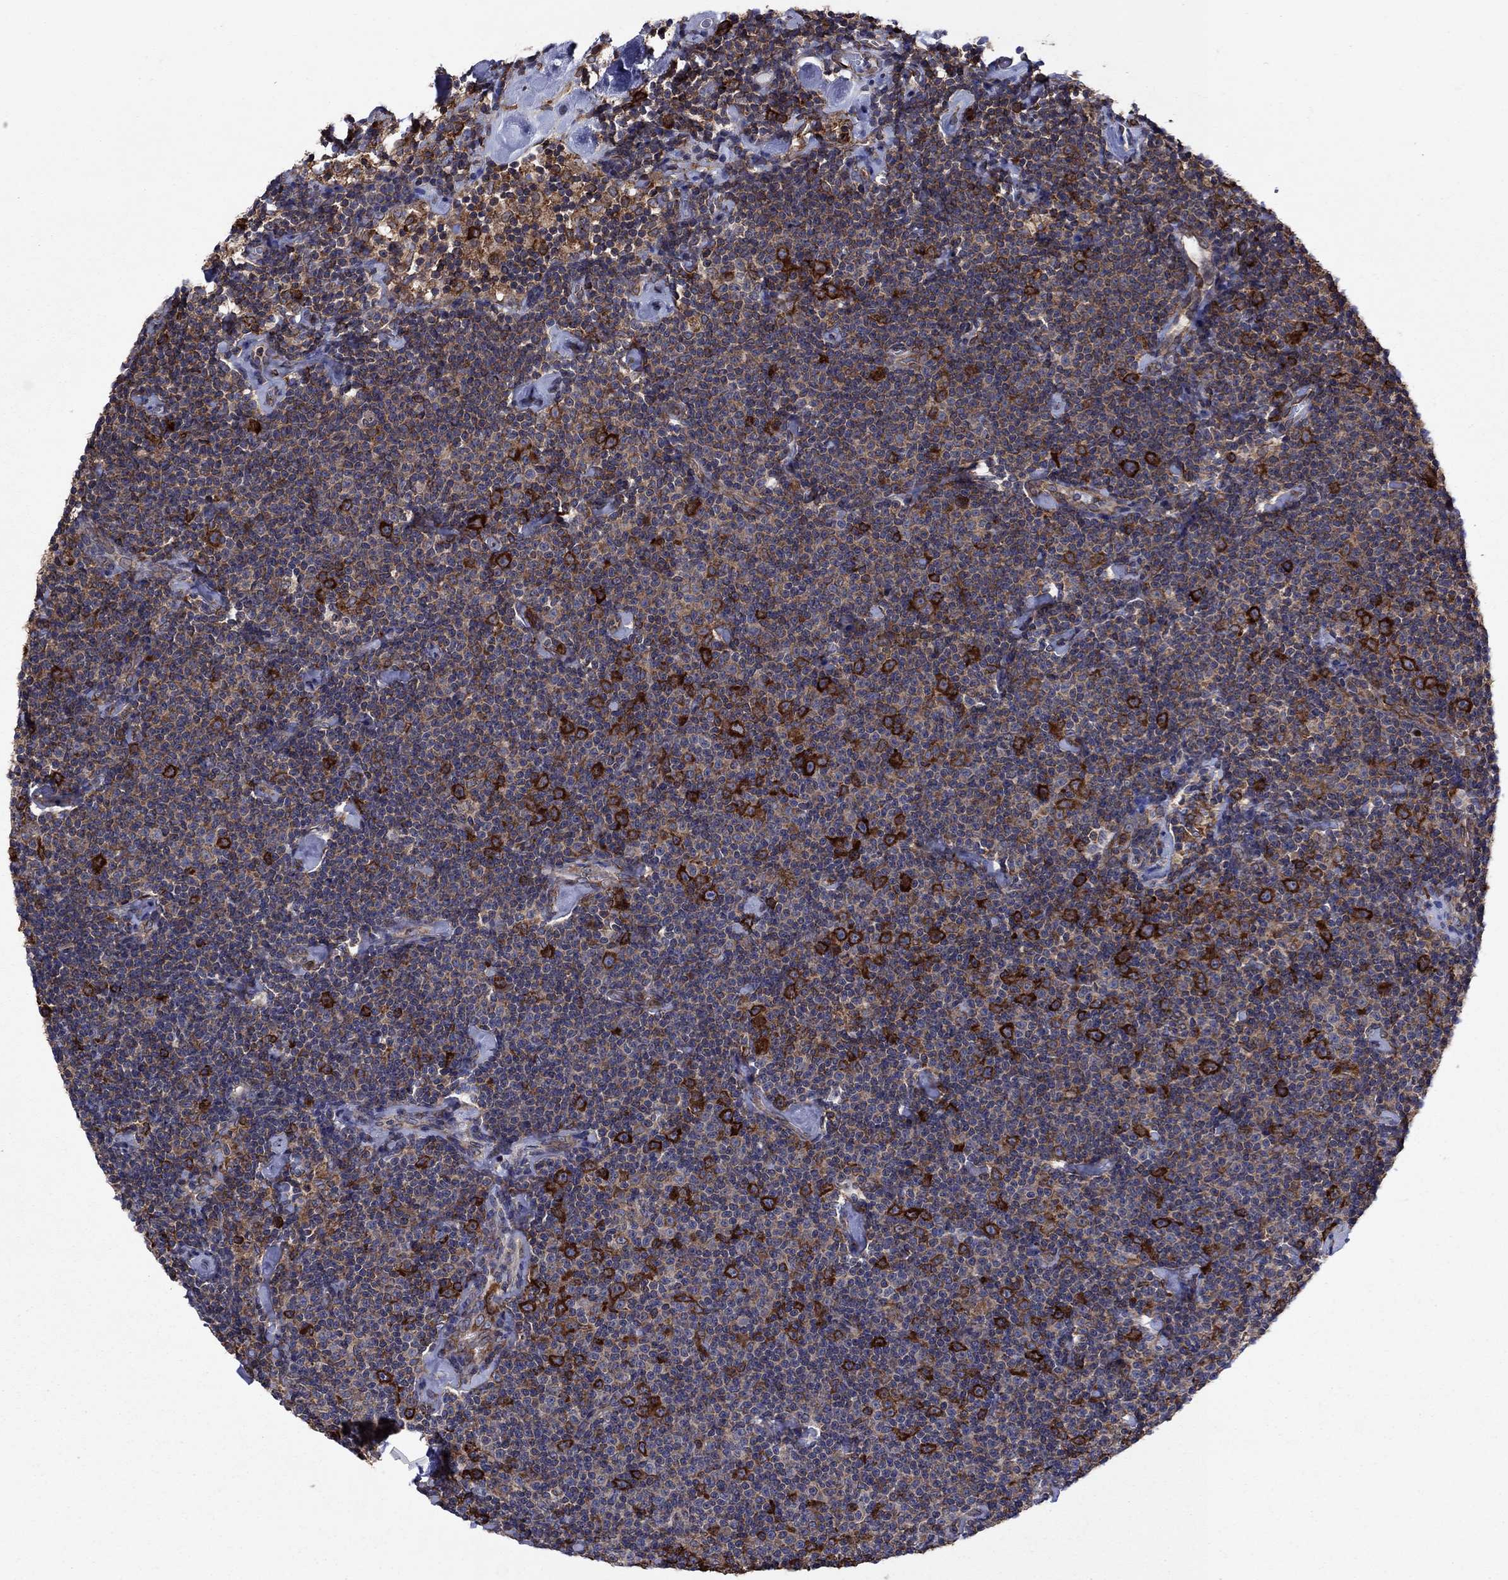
{"staining": {"intensity": "strong", "quantity": "<25%", "location": "cytoplasmic/membranous"}, "tissue": "lymphoma", "cell_type": "Tumor cells", "image_type": "cancer", "snomed": [{"axis": "morphology", "description": "Malignant lymphoma, non-Hodgkin's type, Low grade"}, {"axis": "topography", "description": "Lymph node"}], "caption": "A high-resolution histopathology image shows IHC staining of low-grade malignant lymphoma, non-Hodgkin's type, which demonstrates strong cytoplasmic/membranous positivity in about <25% of tumor cells.", "gene": "YBX1", "patient": {"sex": "male", "age": 81}}